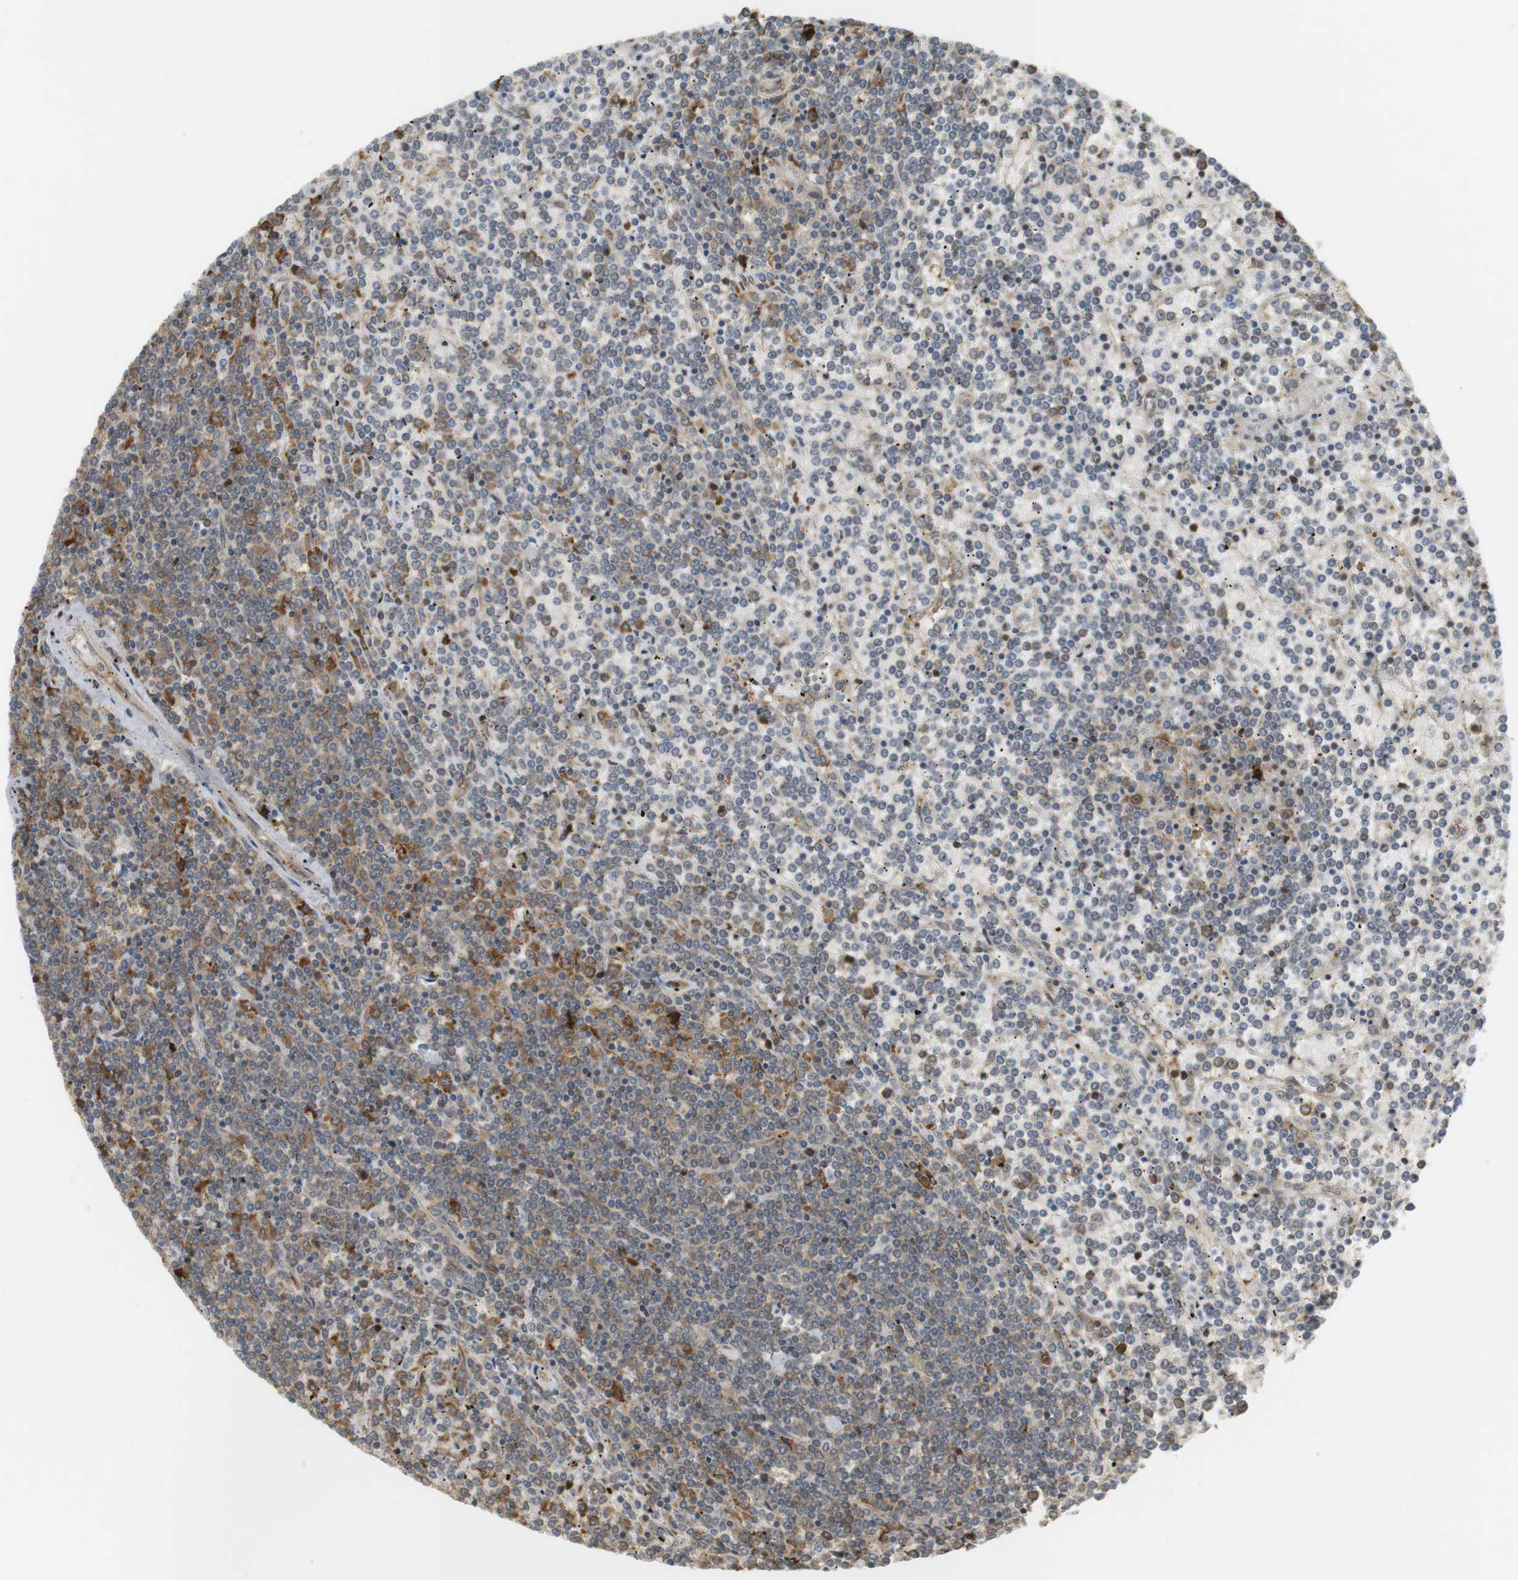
{"staining": {"intensity": "moderate", "quantity": "<25%", "location": "cytoplasmic/membranous,nuclear"}, "tissue": "lymphoma", "cell_type": "Tumor cells", "image_type": "cancer", "snomed": [{"axis": "morphology", "description": "Malignant lymphoma, non-Hodgkin's type, Low grade"}, {"axis": "topography", "description": "Spleen"}], "caption": "Moderate cytoplasmic/membranous and nuclear positivity is seen in about <25% of tumor cells in malignant lymphoma, non-Hodgkin's type (low-grade). Nuclei are stained in blue.", "gene": "PA2G4", "patient": {"sex": "female", "age": 19}}